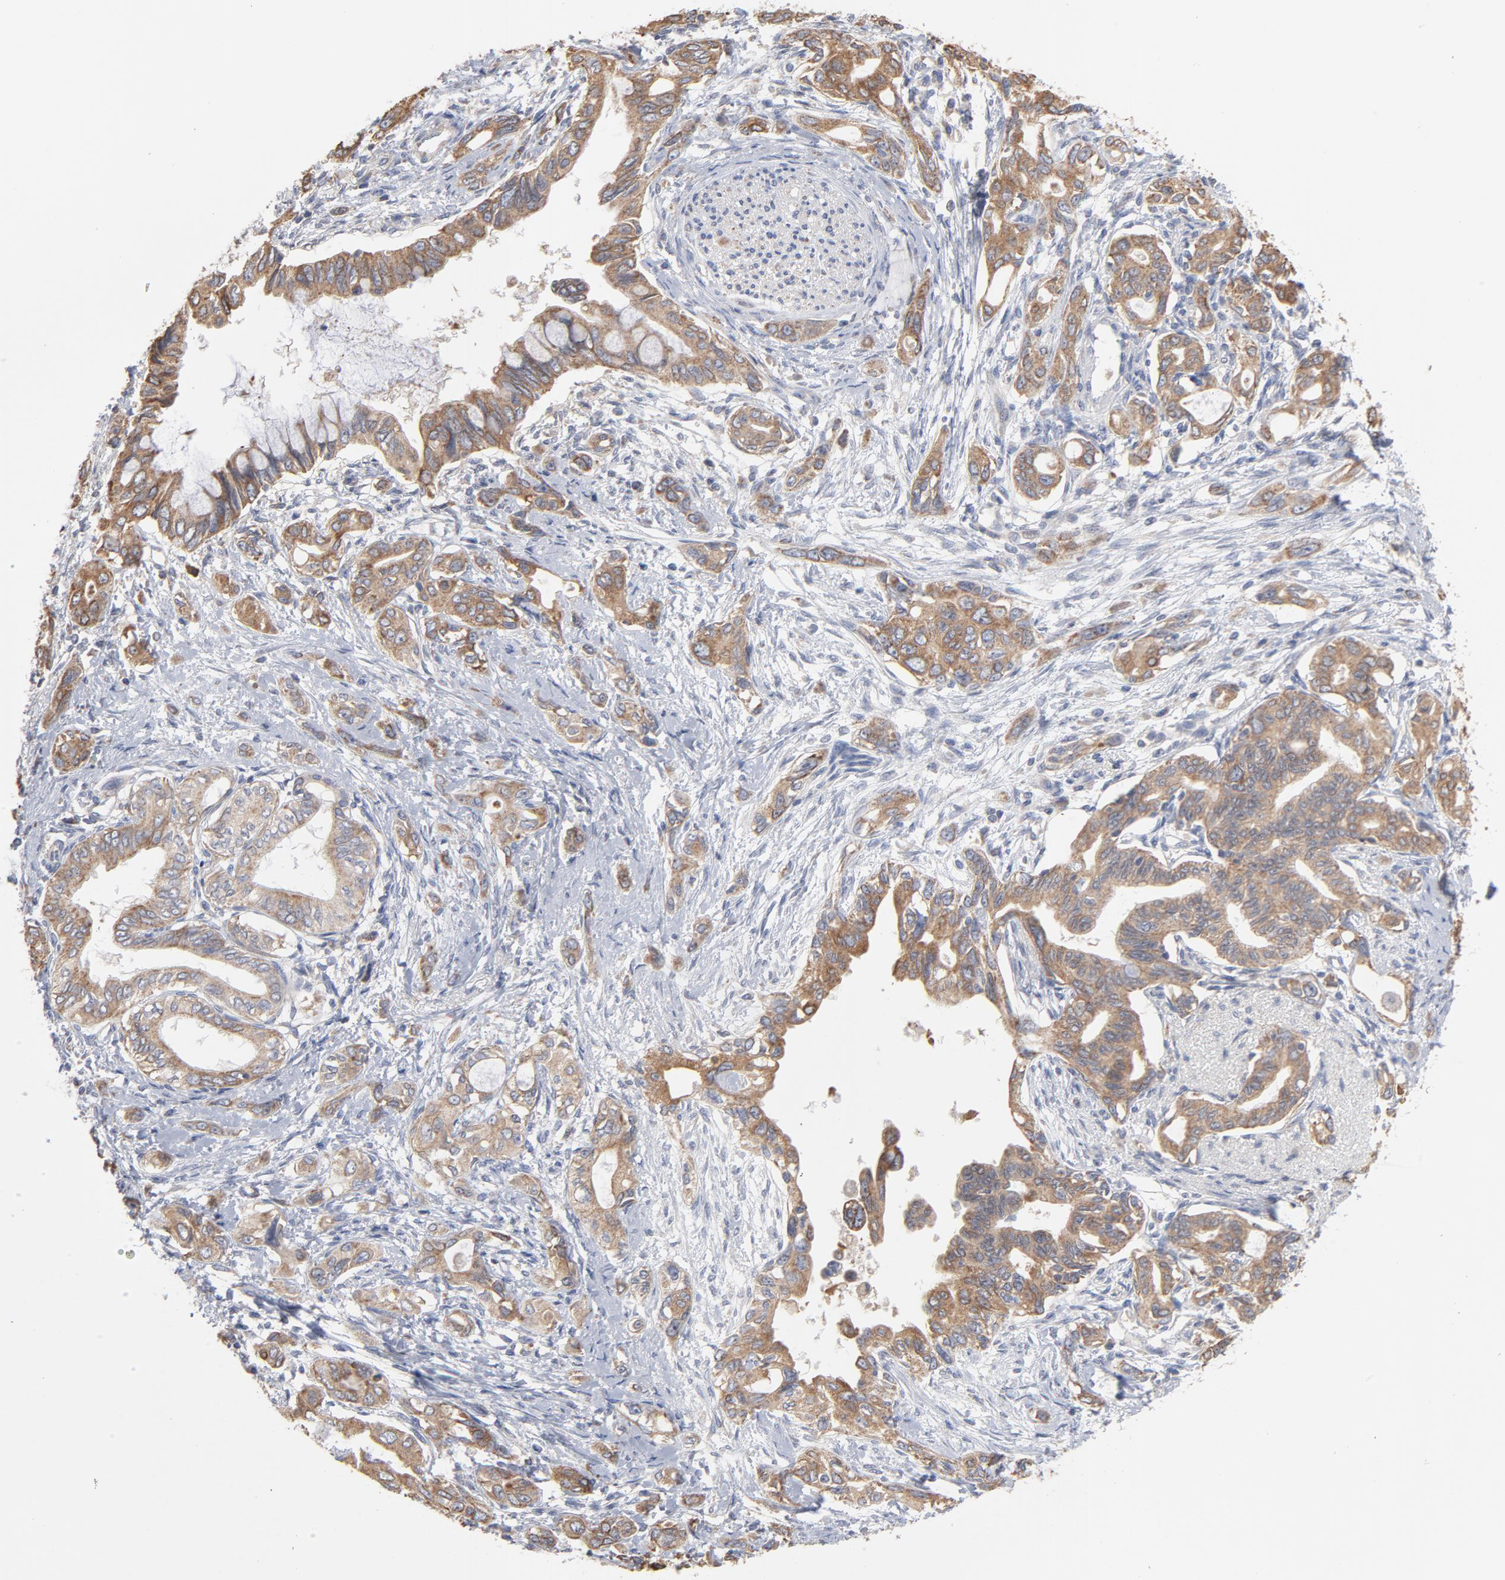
{"staining": {"intensity": "moderate", "quantity": ">75%", "location": "cytoplasmic/membranous"}, "tissue": "pancreatic cancer", "cell_type": "Tumor cells", "image_type": "cancer", "snomed": [{"axis": "morphology", "description": "Adenocarcinoma, NOS"}, {"axis": "topography", "description": "Pancreas"}], "caption": "Adenocarcinoma (pancreatic) stained with DAB IHC demonstrates medium levels of moderate cytoplasmic/membranous expression in about >75% of tumor cells.", "gene": "PPFIBP2", "patient": {"sex": "female", "age": 60}}